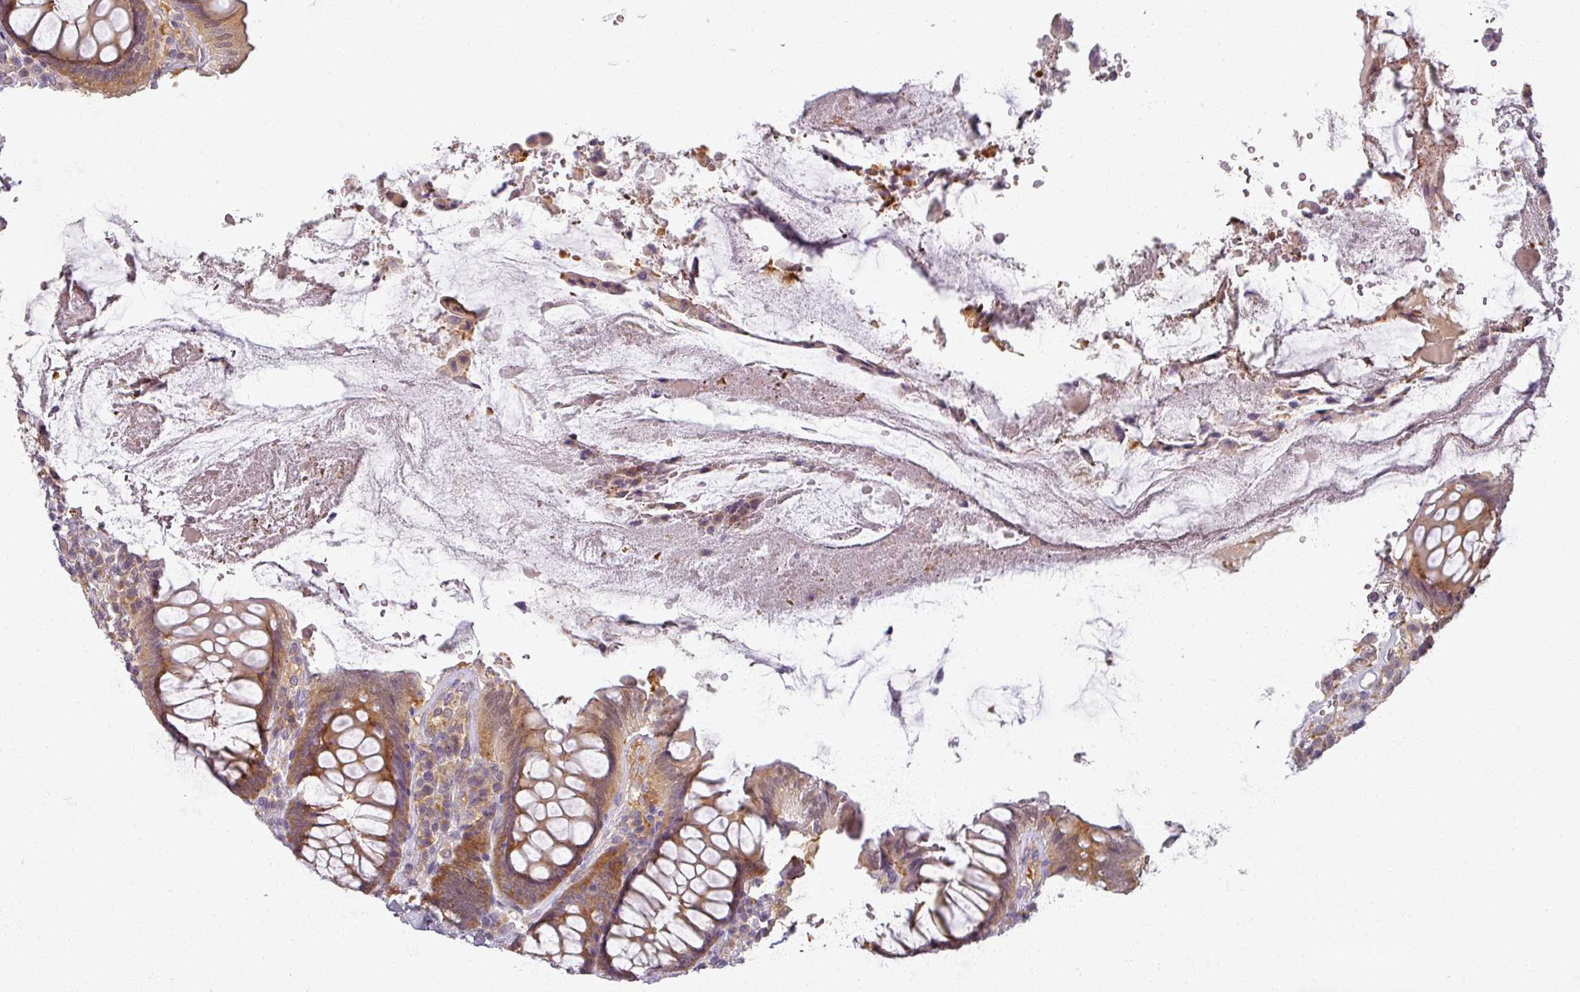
{"staining": {"intensity": "moderate", "quantity": "<25%", "location": "cytoplasmic/membranous"}, "tissue": "colon", "cell_type": "Endothelial cells", "image_type": "normal", "snomed": [{"axis": "morphology", "description": "Normal tissue, NOS"}, {"axis": "topography", "description": "Colon"}], "caption": "Colon stained with IHC shows moderate cytoplasmic/membranous staining in about <25% of endothelial cells. The protein of interest is shown in brown color, while the nuclei are stained blue.", "gene": "AGPAT4", "patient": {"sex": "male", "age": 84}}